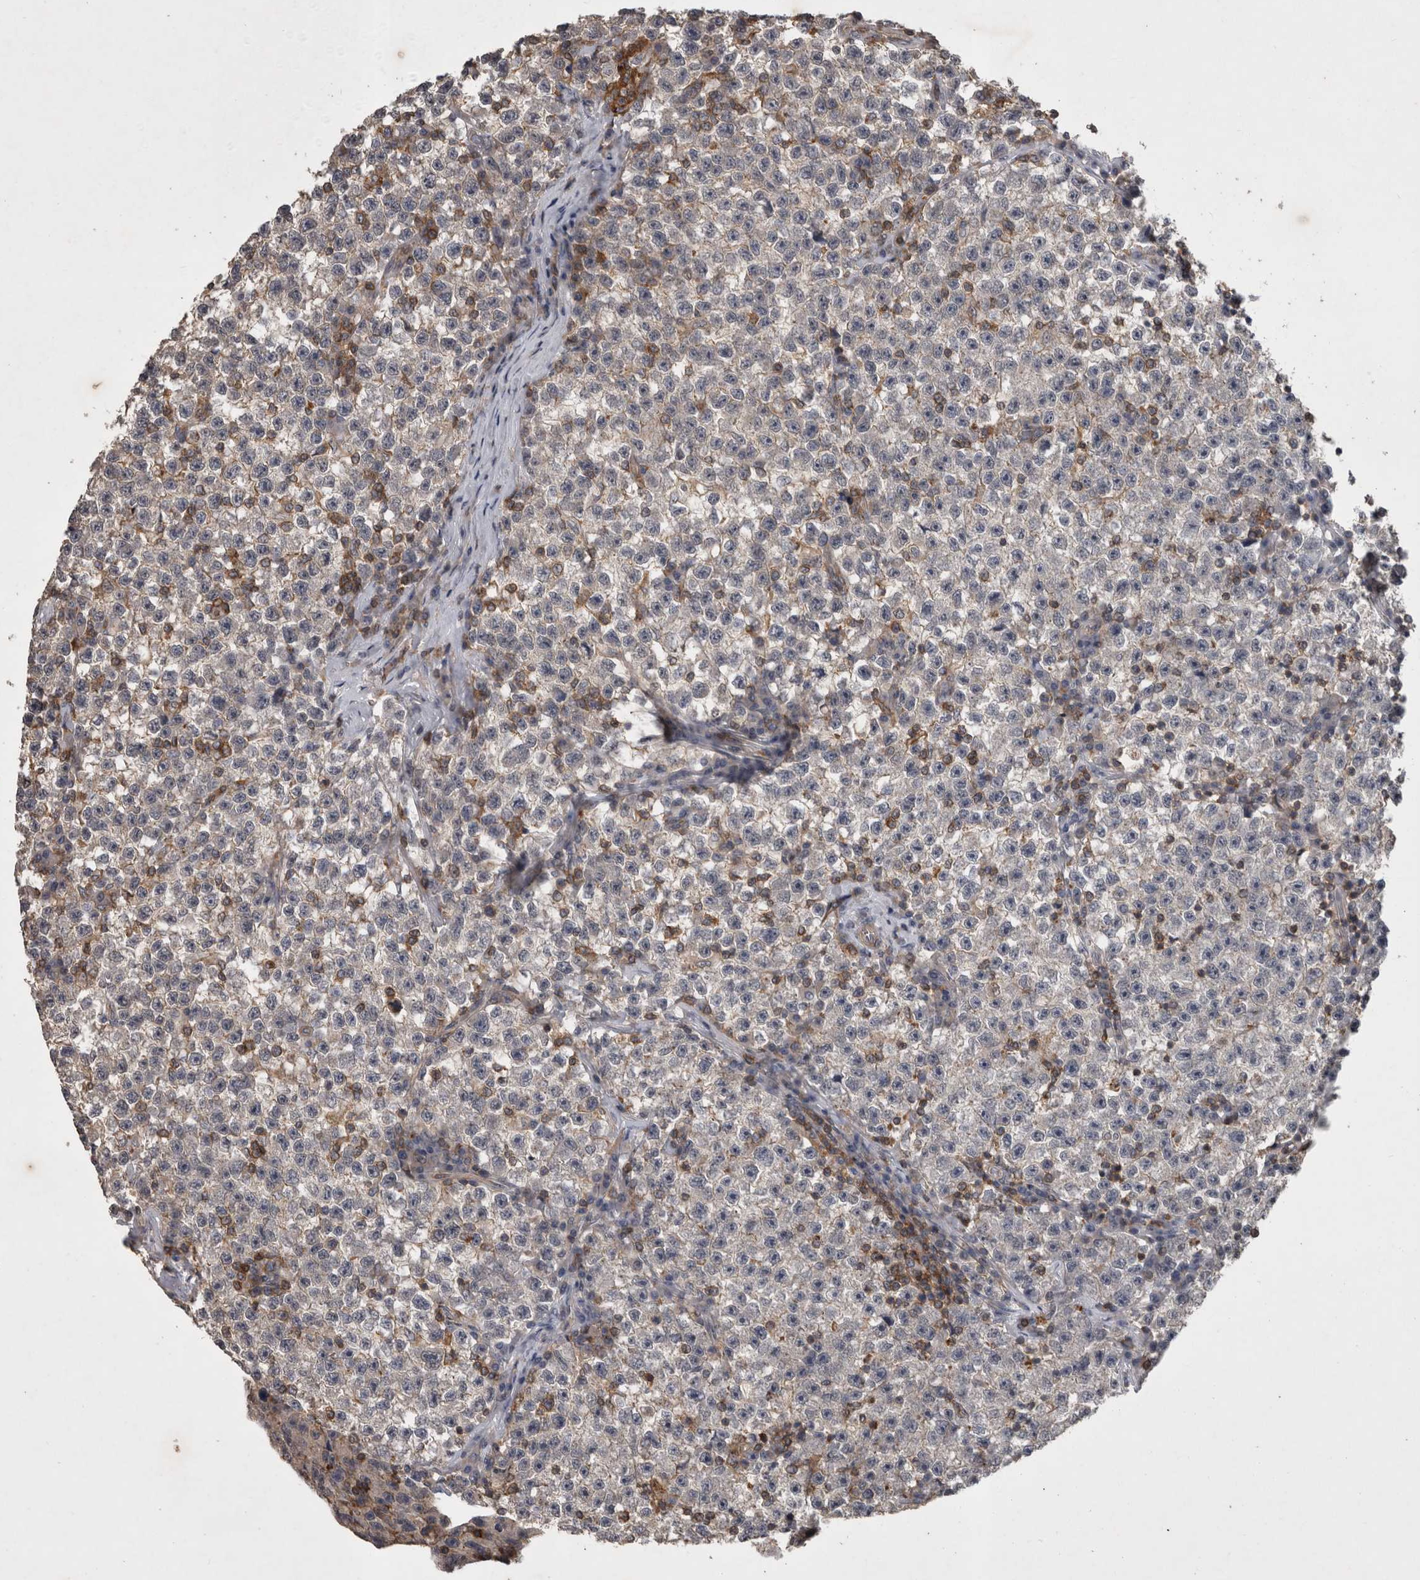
{"staining": {"intensity": "negative", "quantity": "none", "location": "none"}, "tissue": "testis cancer", "cell_type": "Tumor cells", "image_type": "cancer", "snomed": [{"axis": "morphology", "description": "Seminoma, NOS"}, {"axis": "topography", "description": "Testis"}], "caption": "This is an IHC image of testis cancer (seminoma). There is no expression in tumor cells.", "gene": "SPATA48", "patient": {"sex": "male", "age": 22}}